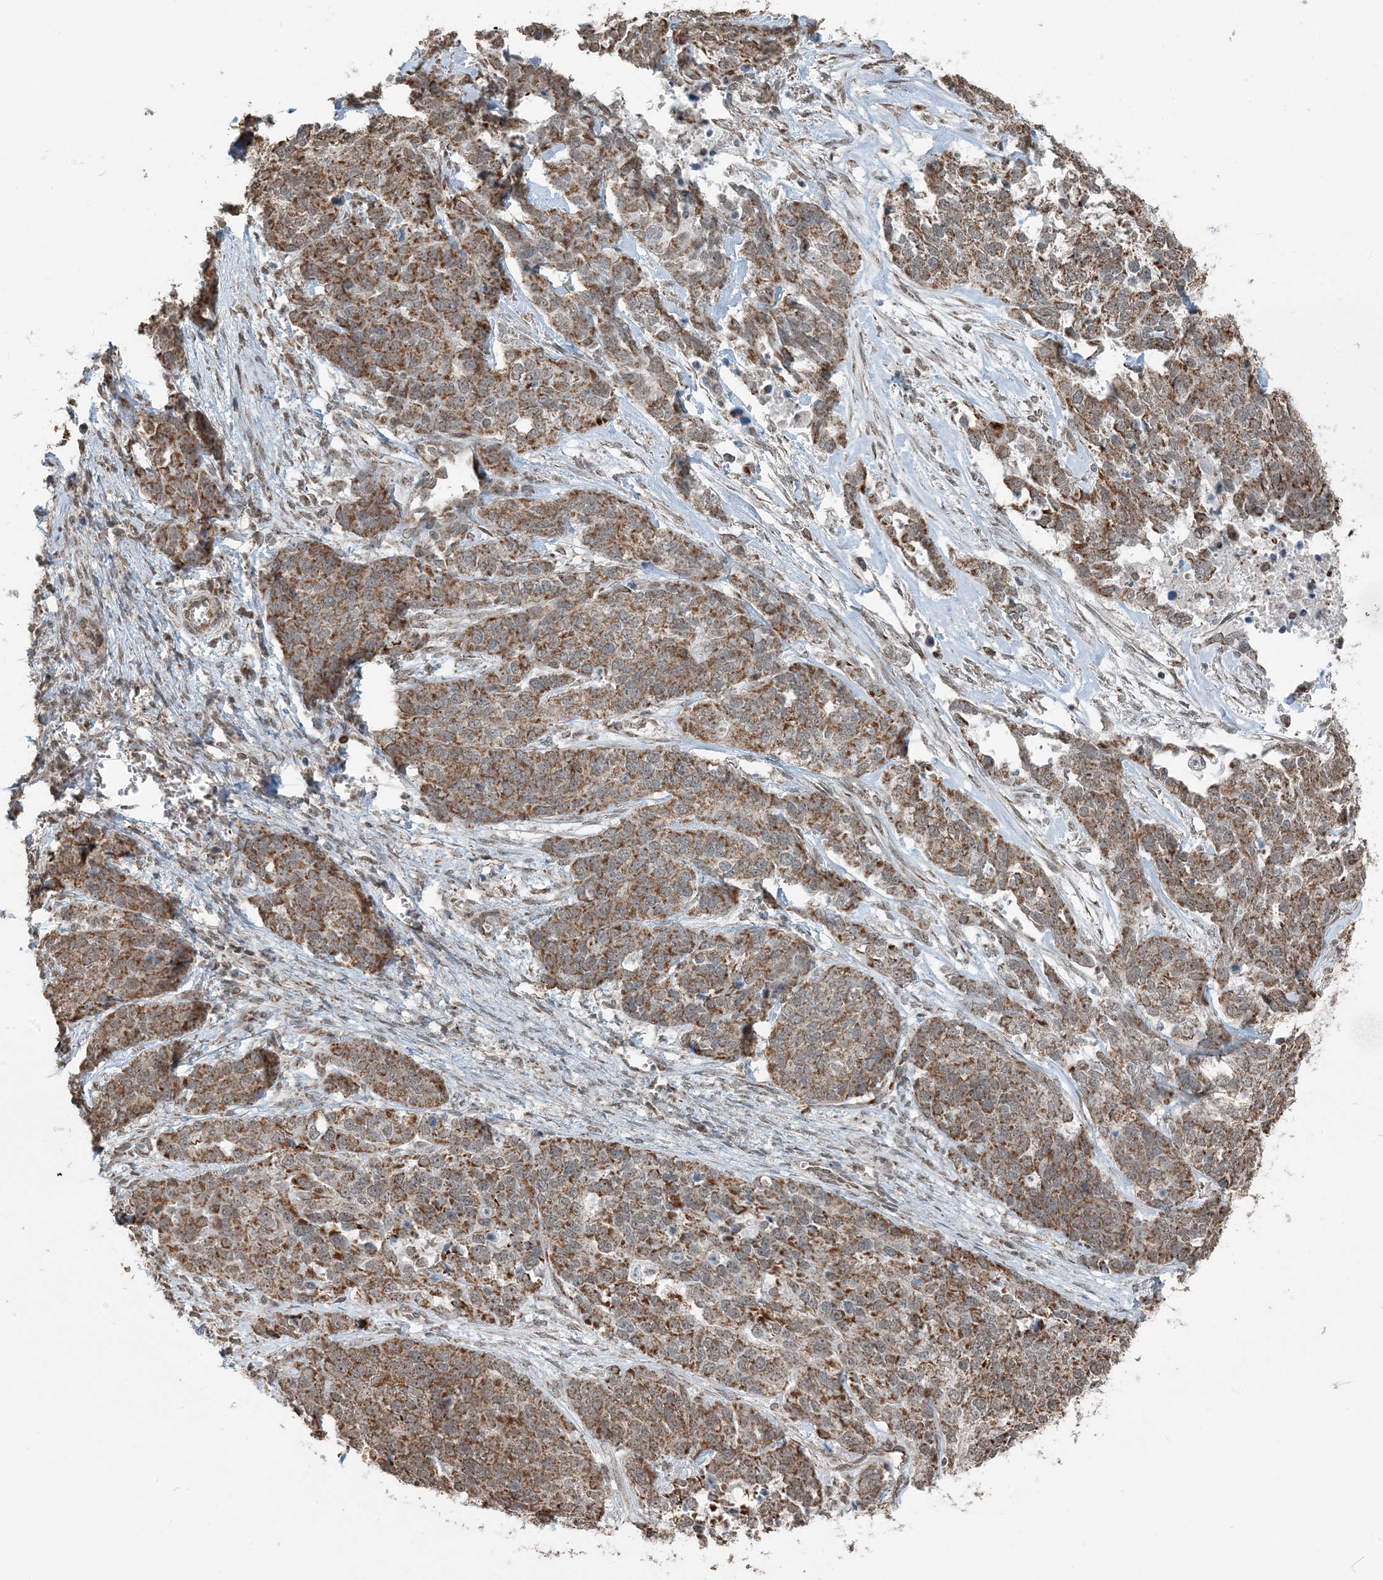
{"staining": {"intensity": "moderate", "quantity": ">75%", "location": "cytoplasmic/membranous"}, "tissue": "ovarian cancer", "cell_type": "Tumor cells", "image_type": "cancer", "snomed": [{"axis": "morphology", "description": "Cystadenocarcinoma, serous, NOS"}, {"axis": "topography", "description": "Ovary"}], "caption": "Protein analysis of serous cystadenocarcinoma (ovarian) tissue reveals moderate cytoplasmic/membranous staining in approximately >75% of tumor cells.", "gene": "PILRB", "patient": {"sex": "female", "age": 44}}